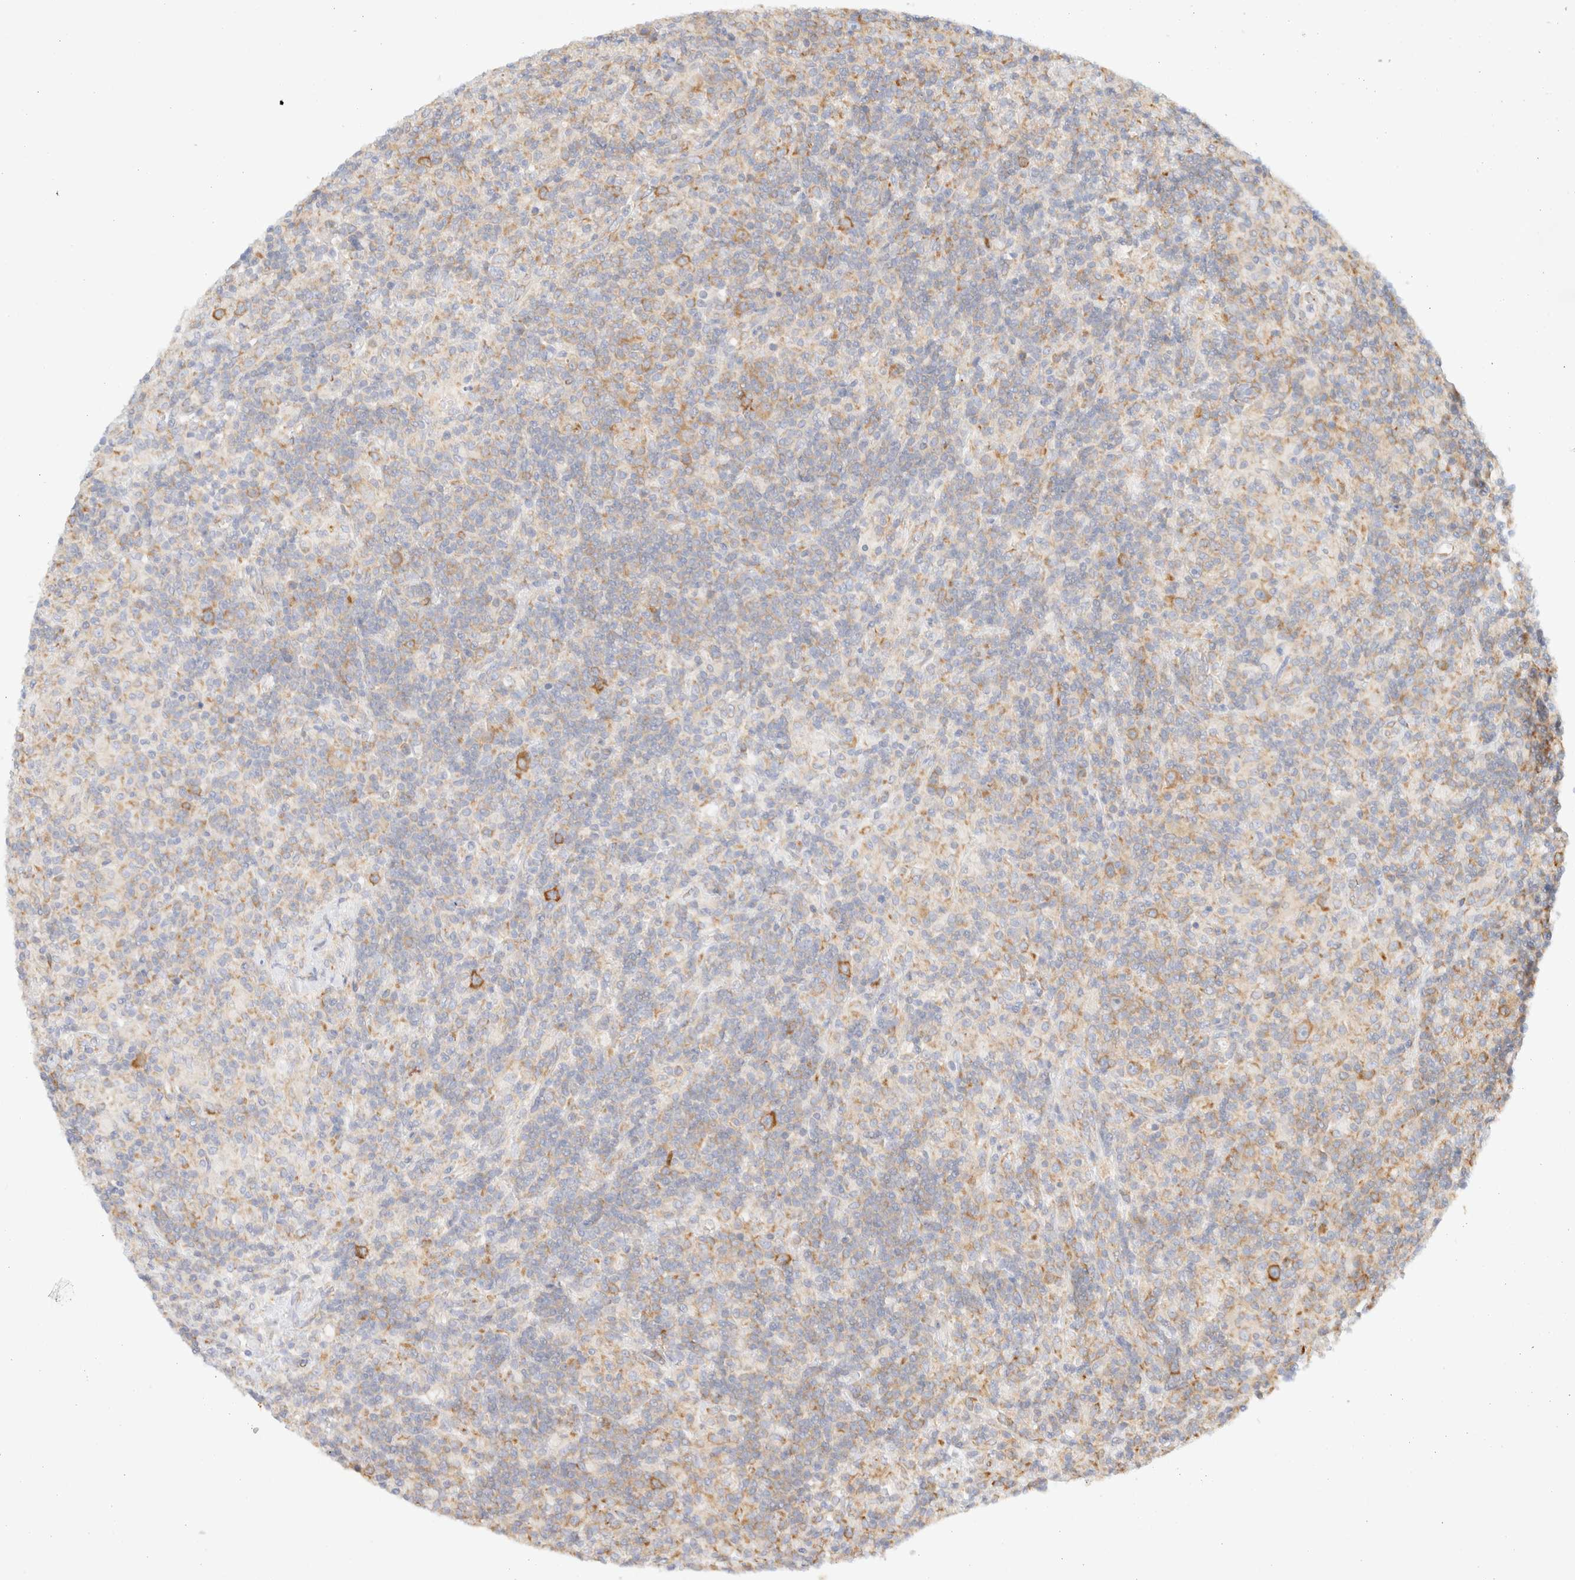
{"staining": {"intensity": "moderate", "quantity": ">75%", "location": "cytoplasmic/membranous"}, "tissue": "lymphoma", "cell_type": "Tumor cells", "image_type": "cancer", "snomed": [{"axis": "morphology", "description": "Hodgkin's disease, NOS"}, {"axis": "topography", "description": "Lymph node"}], "caption": "Tumor cells reveal medium levels of moderate cytoplasmic/membranous expression in approximately >75% of cells in human Hodgkin's disease.", "gene": "ZC2HC1A", "patient": {"sex": "male", "age": 70}}